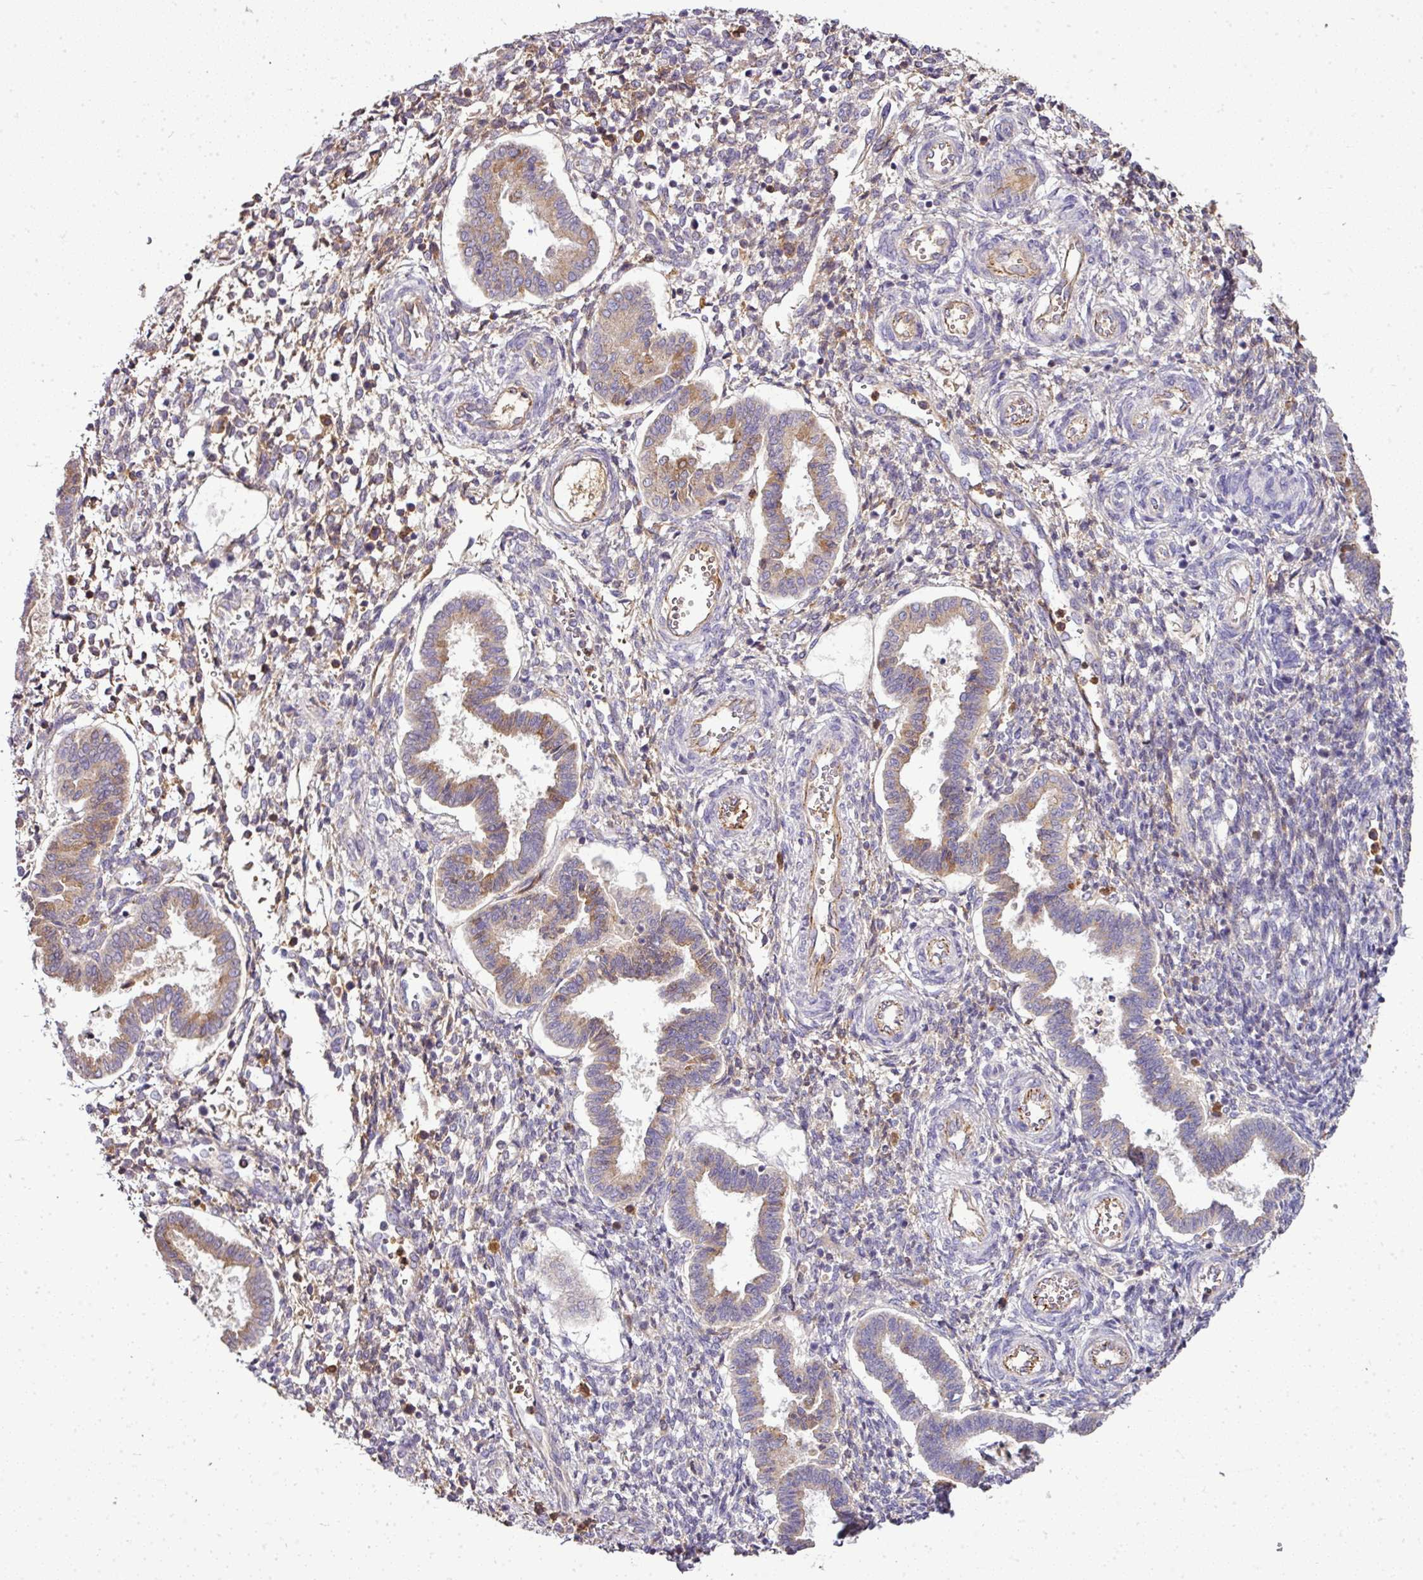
{"staining": {"intensity": "moderate", "quantity": "25%-75%", "location": "cytoplasmic/membranous"}, "tissue": "endometrium", "cell_type": "Cells in endometrial stroma", "image_type": "normal", "snomed": [{"axis": "morphology", "description": "Normal tissue, NOS"}, {"axis": "topography", "description": "Endometrium"}], "caption": "IHC histopathology image of unremarkable endometrium: endometrium stained using immunohistochemistry demonstrates medium levels of moderate protein expression localized specifically in the cytoplasmic/membranous of cells in endometrial stroma, appearing as a cytoplasmic/membranous brown color.", "gene": "CAB39L", "patient": {"sex": "female", "age": 24}}